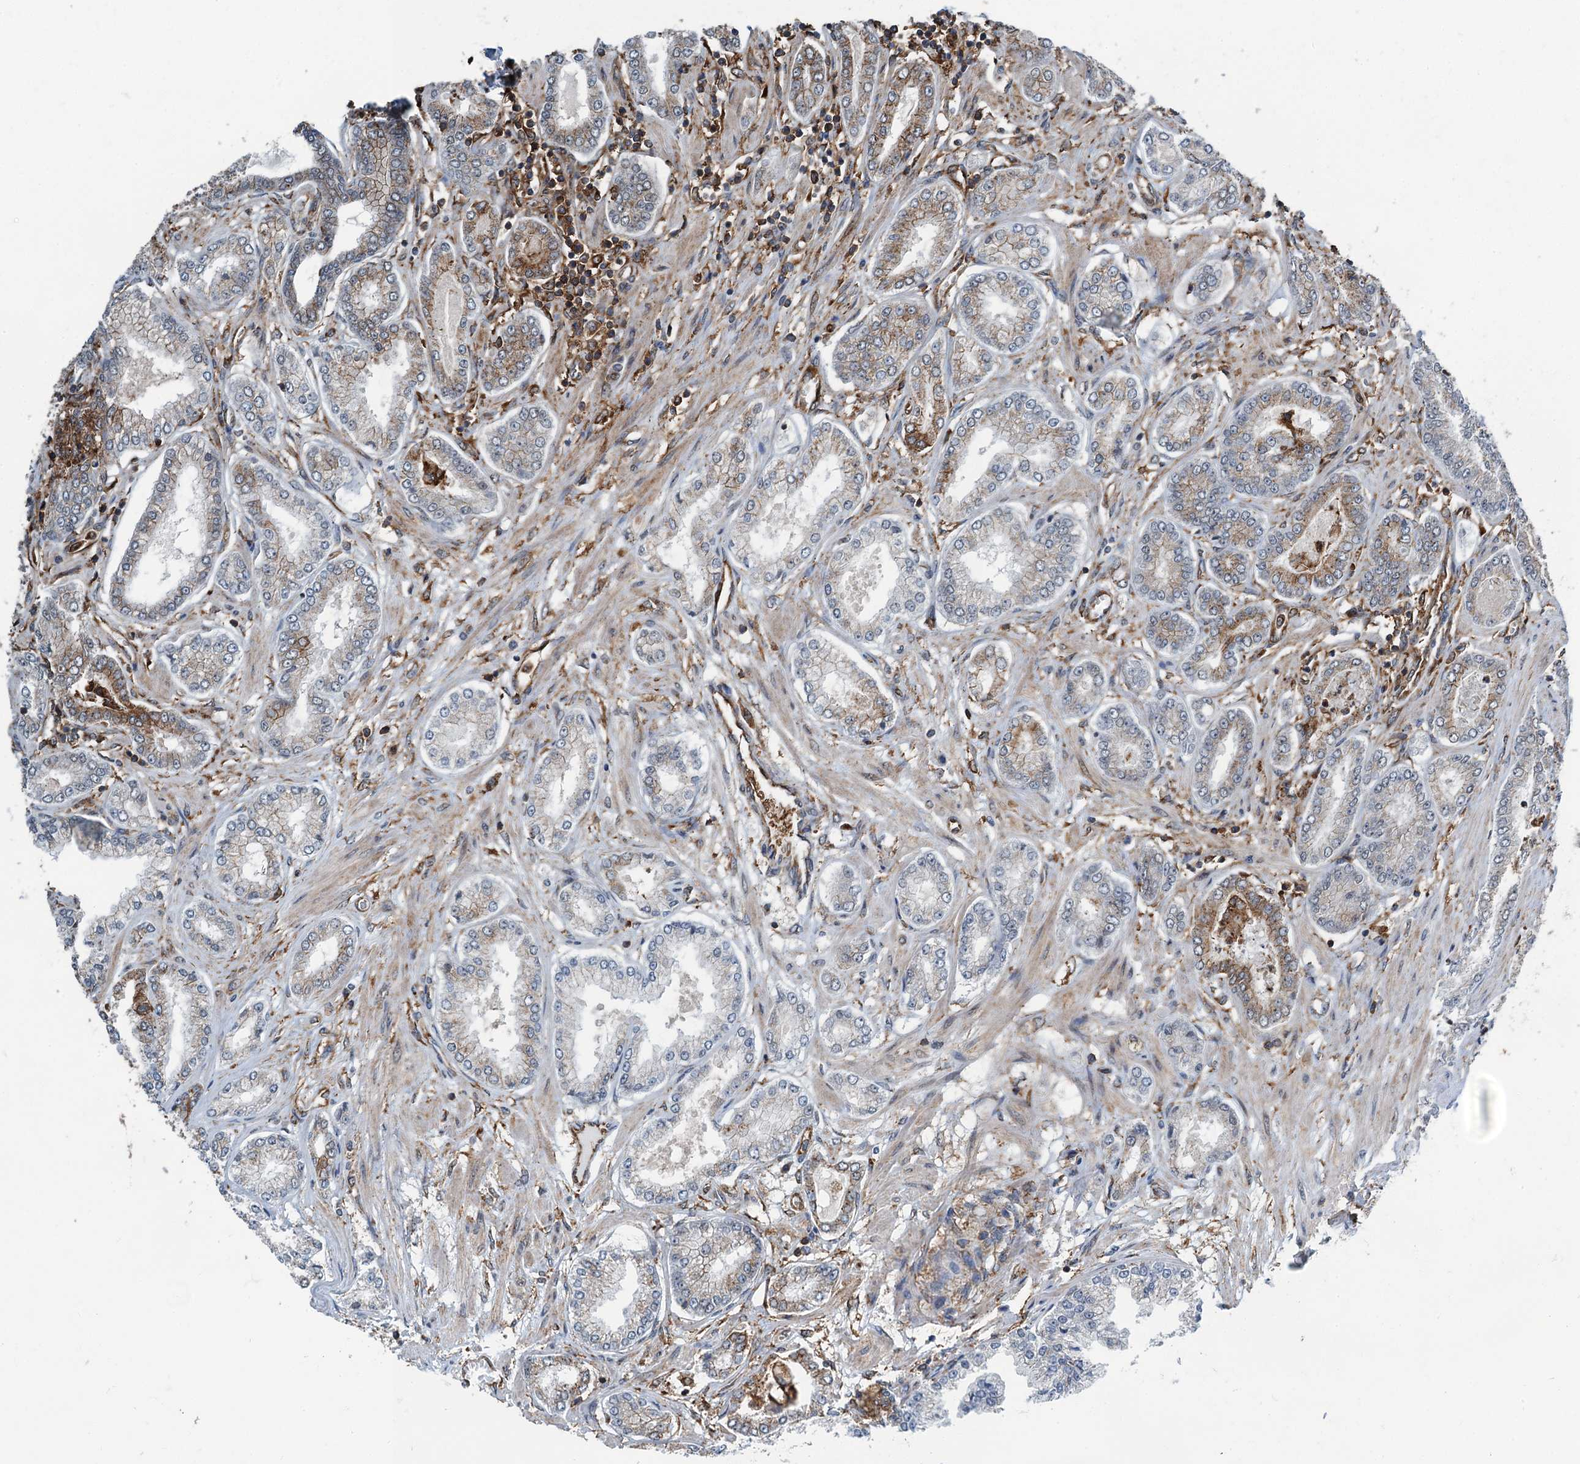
{"staining": {"intensity": "moderate", "quantity": "<25%", "location": "cytoplasmic/membranous"}, "tissue": "prostate cancer", "cell_type": "Tumor cells", "image_type": "cancer", "snomed": [{"axis": "morphology", "description": "Adenocarcinoma, Low grade"}, {"axis": "topography", "description": "Prostate"}], "caption": "A high-resolution photomicrograph shows immunohistochemistry (IHC) staining of prostate cancer, which reveals moderate cytoplasmic/membranous expression in about <25% of tumor cells. Using DAB (3,3'-diaminobenzidine) (brown) and hematoxylin (blue) stains, captured at high magnification using brightfield microscopy.", "gene": "WHAMM", "patient": {"sex": "male", "age": 63}}